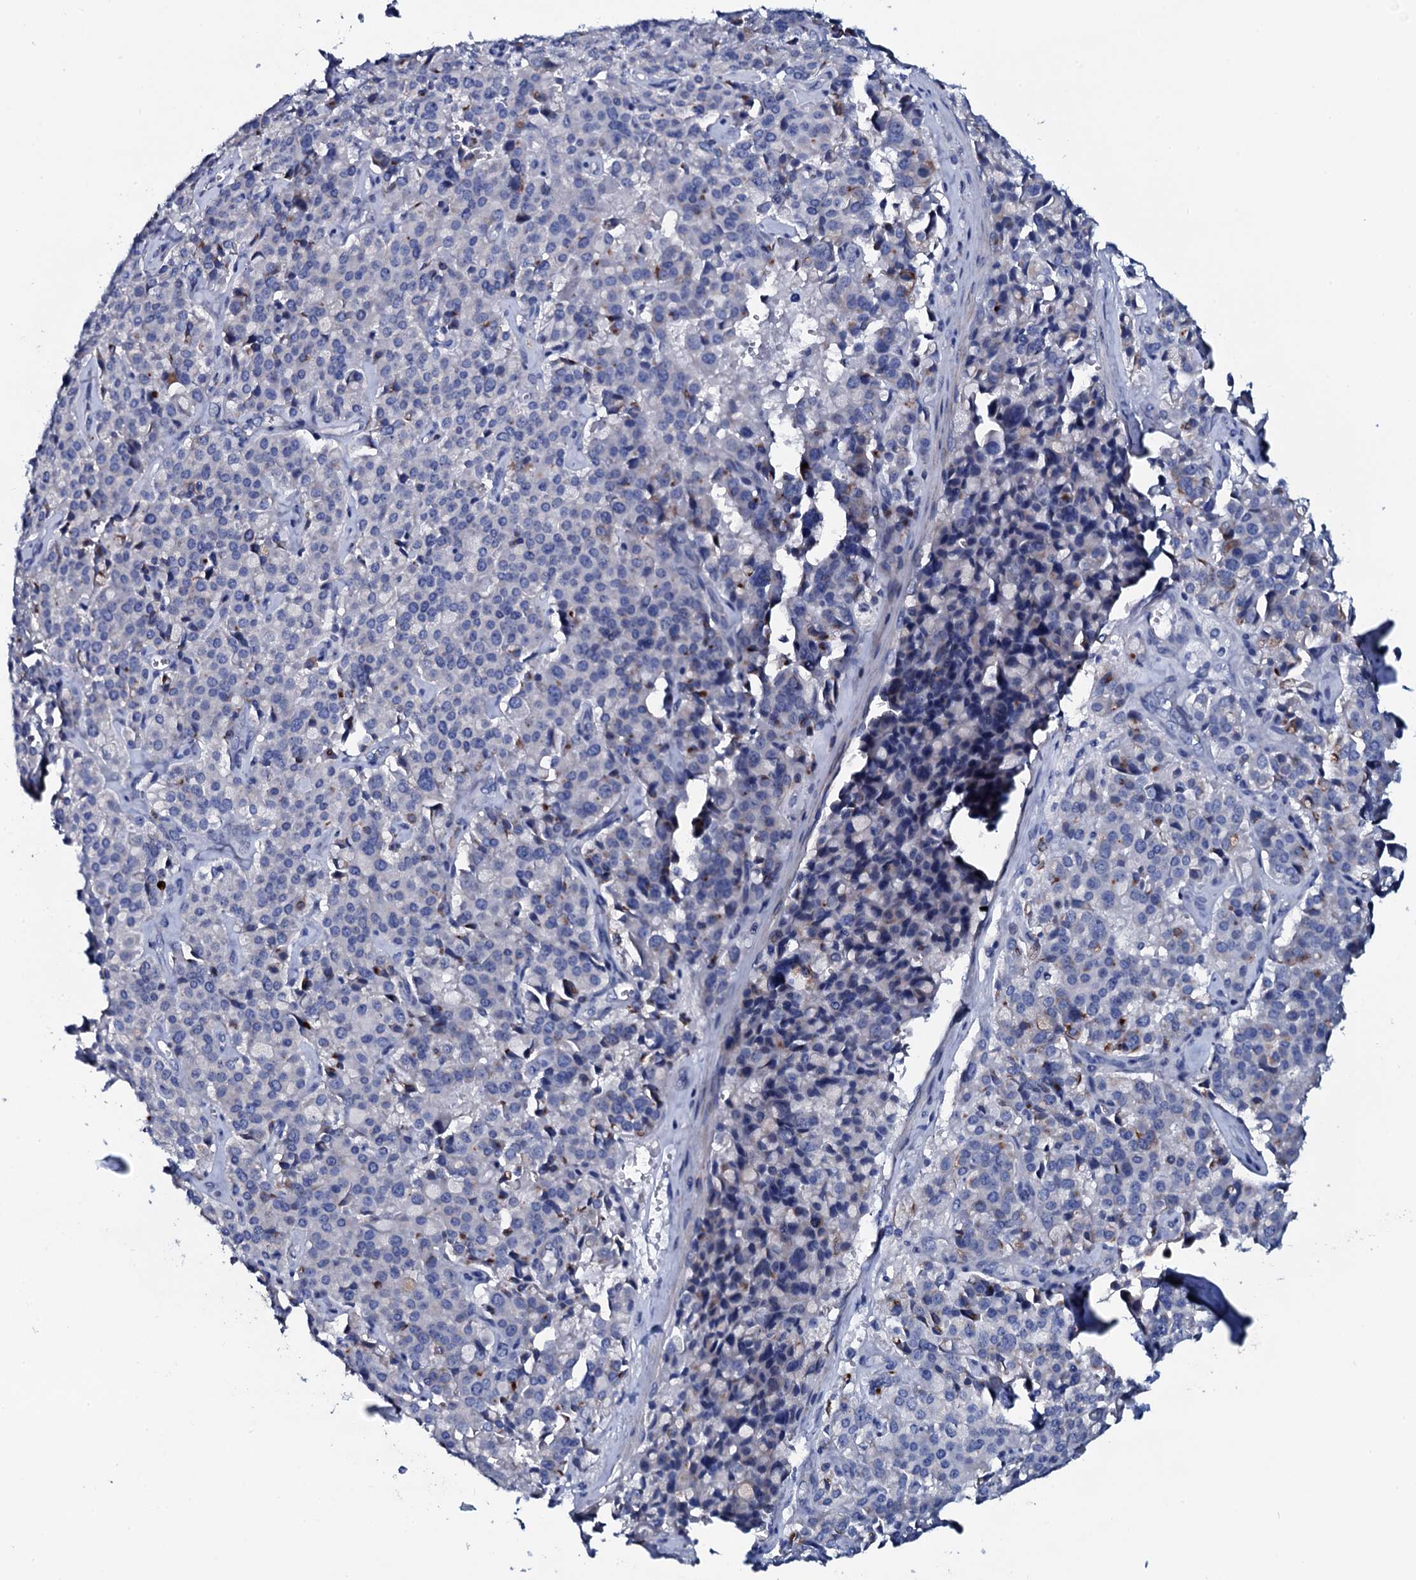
{"staining": {"intensity": "negative", "quantity": "none", "location": "none"}, "tissue": "pancreatic cancer", "cell_type": "Tumor cells", "image_type": "cancer", "snomed": [{"axis": "morphology", "description": "Adenocarcinoma, NOS"}, {"axis": "topography", "description": "Pancreas"}], "caption": "A micrograph of human pancreatic cancer (adenocarcinoma) is negative for staining in tumor cells. The staining is performed using DAB (3,3'-diaminobenzidine) brown chromogen with nuclei counter-stained in using hematoxylin.", "gene": "GYS2", "patient": {"sex": "male", "age": 65}}